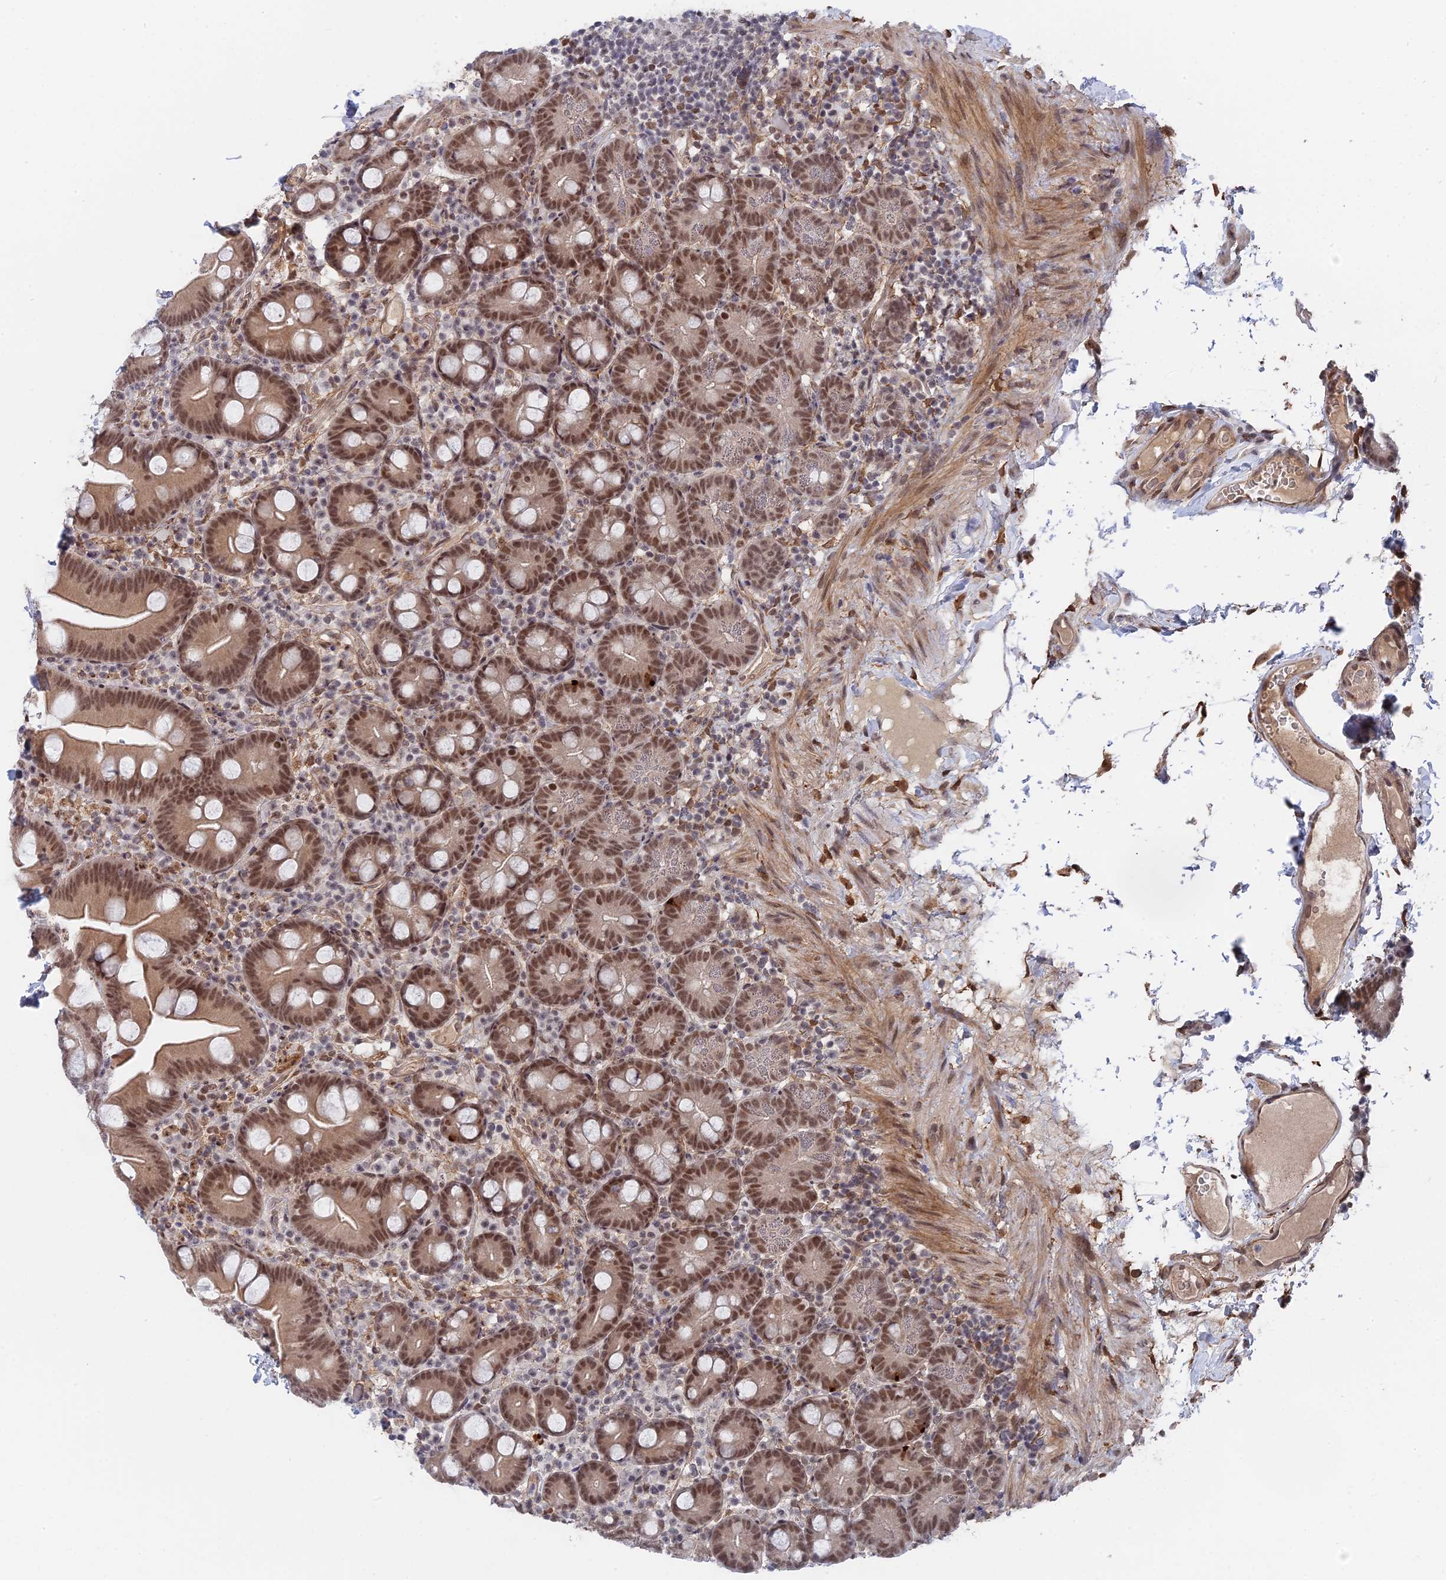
{"staining": {"intensity": "moderate", "quantity": ">75%", "location": "nuclear"}, "tissue": "small intestine", "cell_type": "Glandular cells", "image_type": "normal", "snomed": [{"axis": "morphology", "description": "Normal tissue, NOS"}, {"axis": "topography", "description": "Small intestine"}], "caption": "Brown immunohistochemical staining in unremarkable human small intestine displays moderate nuclear positivity in approximately >75% of glandular cells.", "gene": "CCDC85A", "patient": {"sex": "female", "age": 68}}